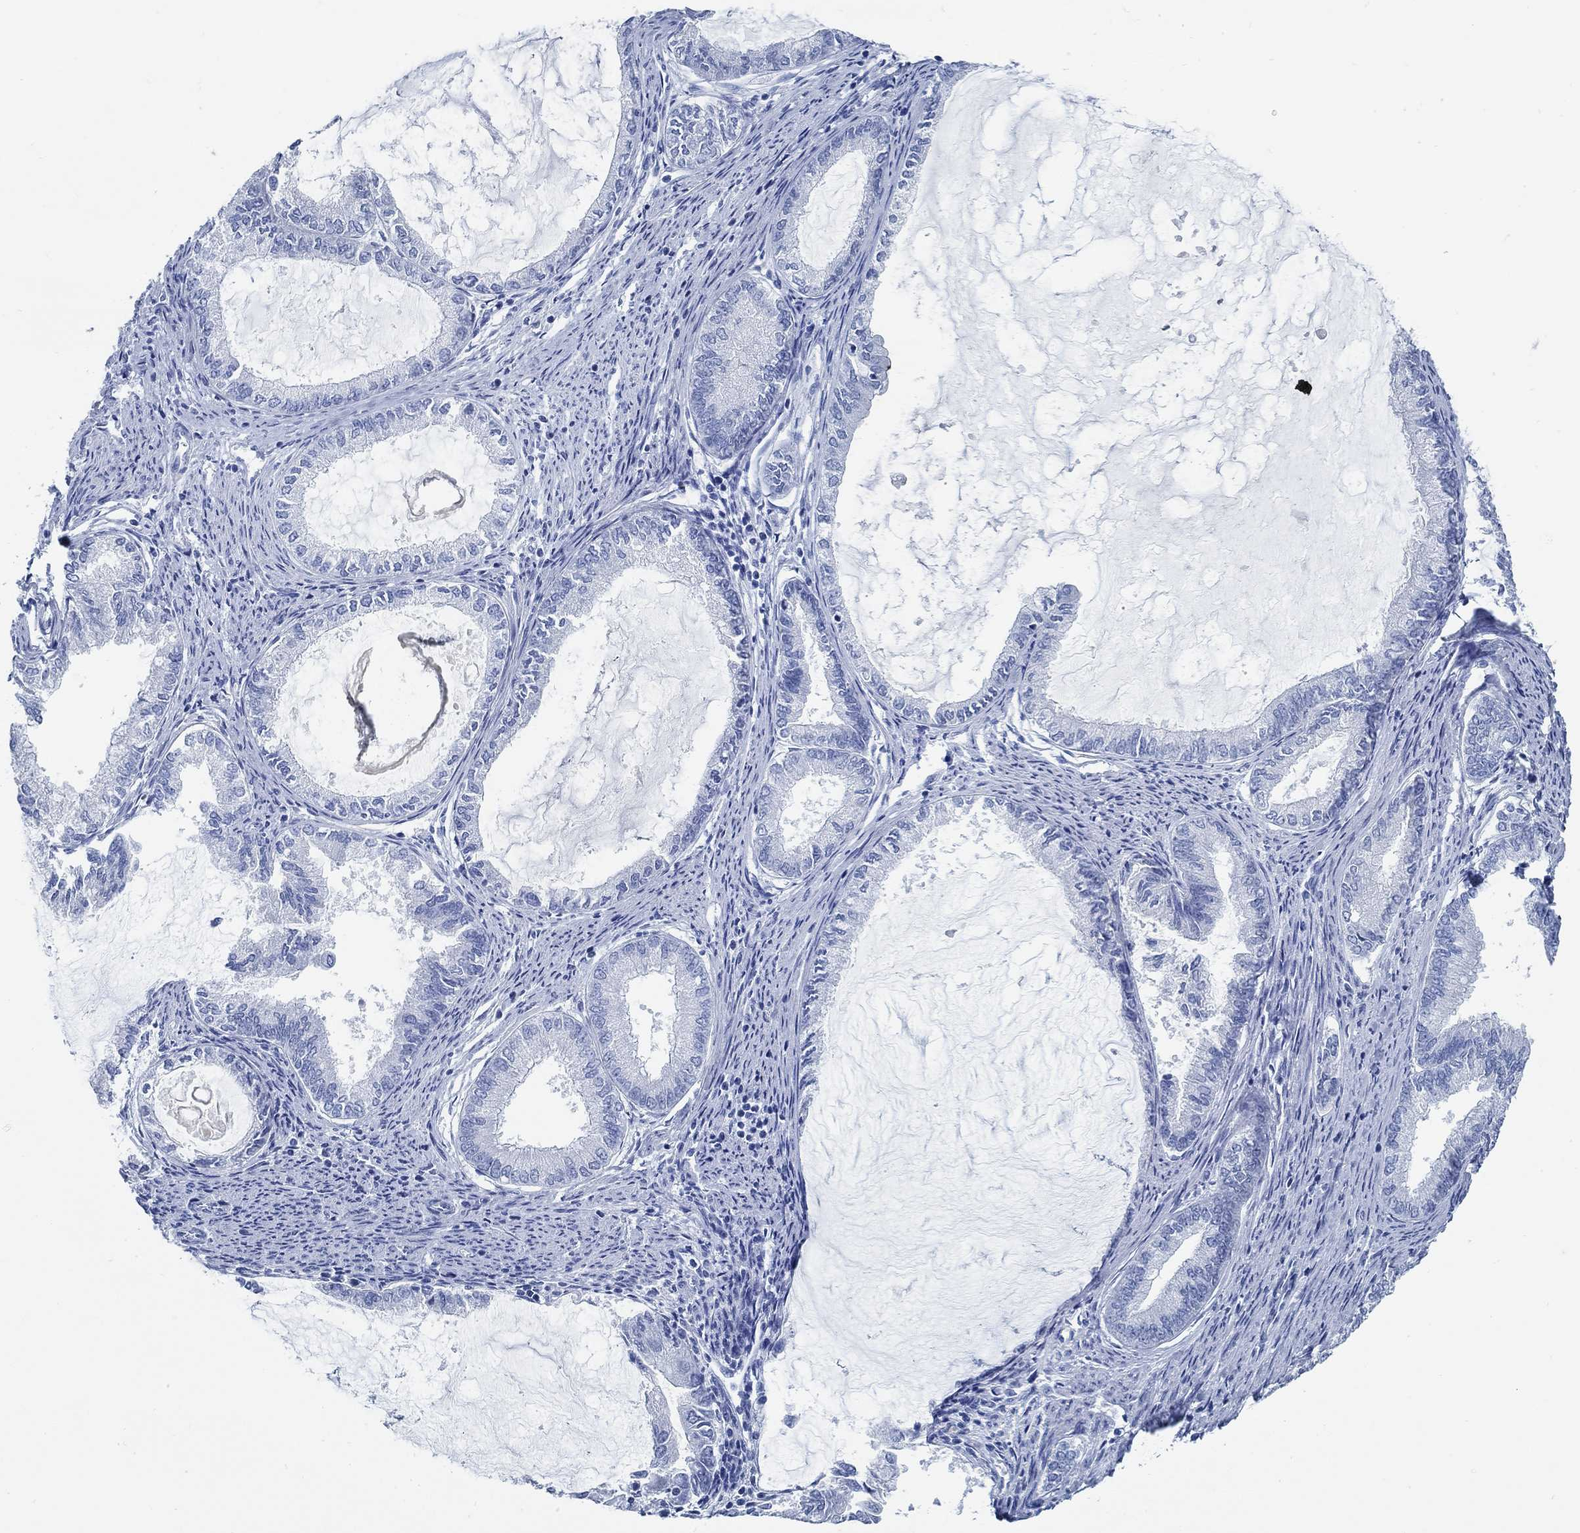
{"staining": {"intensity": "negative", "quantity": "none", "location": "none"}, "tissue": "endometrial cancer", "cell_type": "Tumor cells", "image_type": "cancer", "snomed": [{"axis": "morphology", "description": "Adenocarcinoma, NOS"}, {"axis": "topography", "description": "Endometrium"}], "caption": "High power microscopy micrograph of an immunohistochemistry micrograph of endometrial cancer, revealing no significant positivity in tumor cells.", "gene": "SLC45A1", "patient": {"sex": "female", "age": 86}}